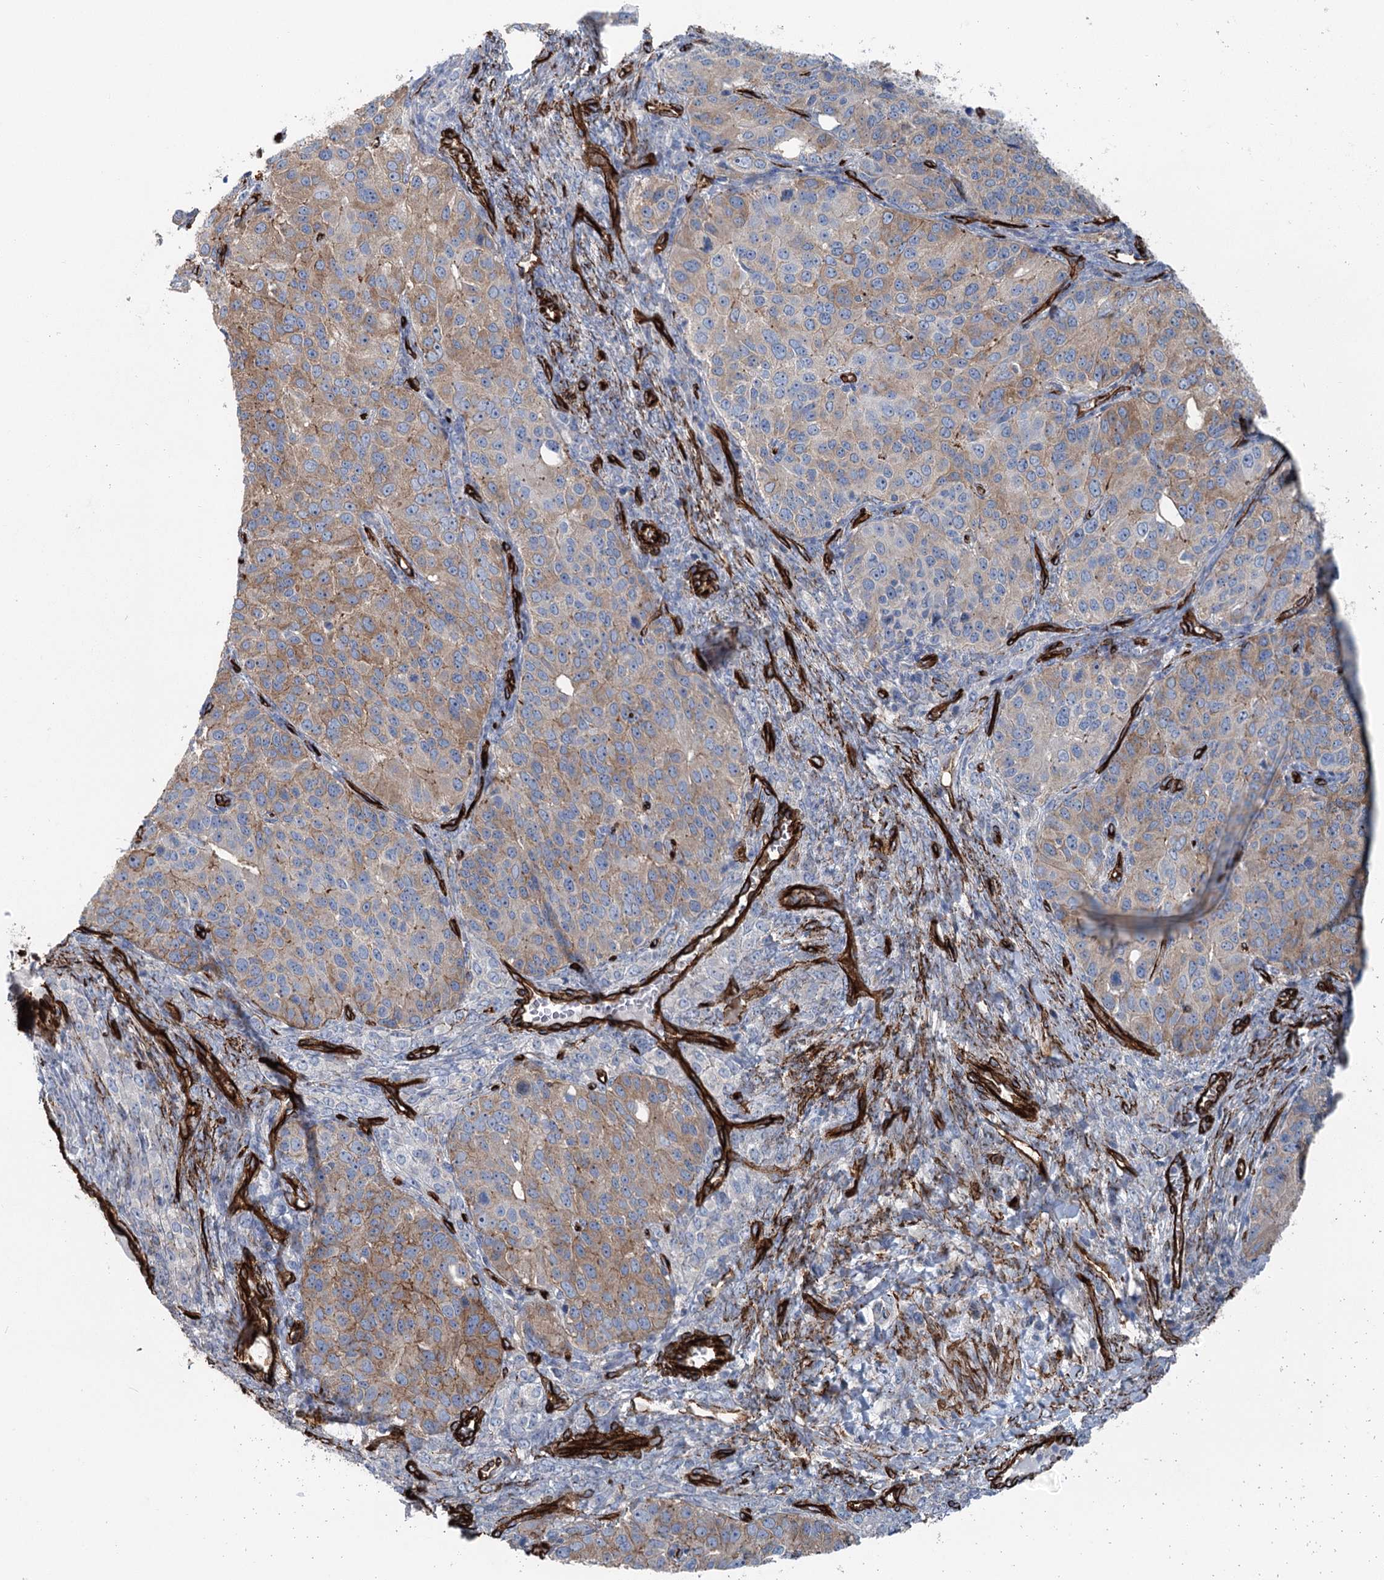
{"staining": {"intensity": "moderate", "quantity": "25%-75%", "location": "cytoplasmic/membranous"}, "tissue": "ovarian cancer", "cell_type": "Tumor cells", "image_type": "cancer", "snomed": [{"axis": "morphology", "description": "Carcinoma, endometroid"}, {"axis": "topography", "description": "Ovary"}], "caption": "Immunohistochemistry image of neoplastic tissue: human ovarian endometroid carcinoma stained using IHC shows medium levels of moderate protein expression localized specifically in the cytoplasmic/membranous of tumor cells, appearing as a cytoplasmic/membranous brown color.", "gene": "IQSEC1", "patient": {"sex": "female", "age": 51}}